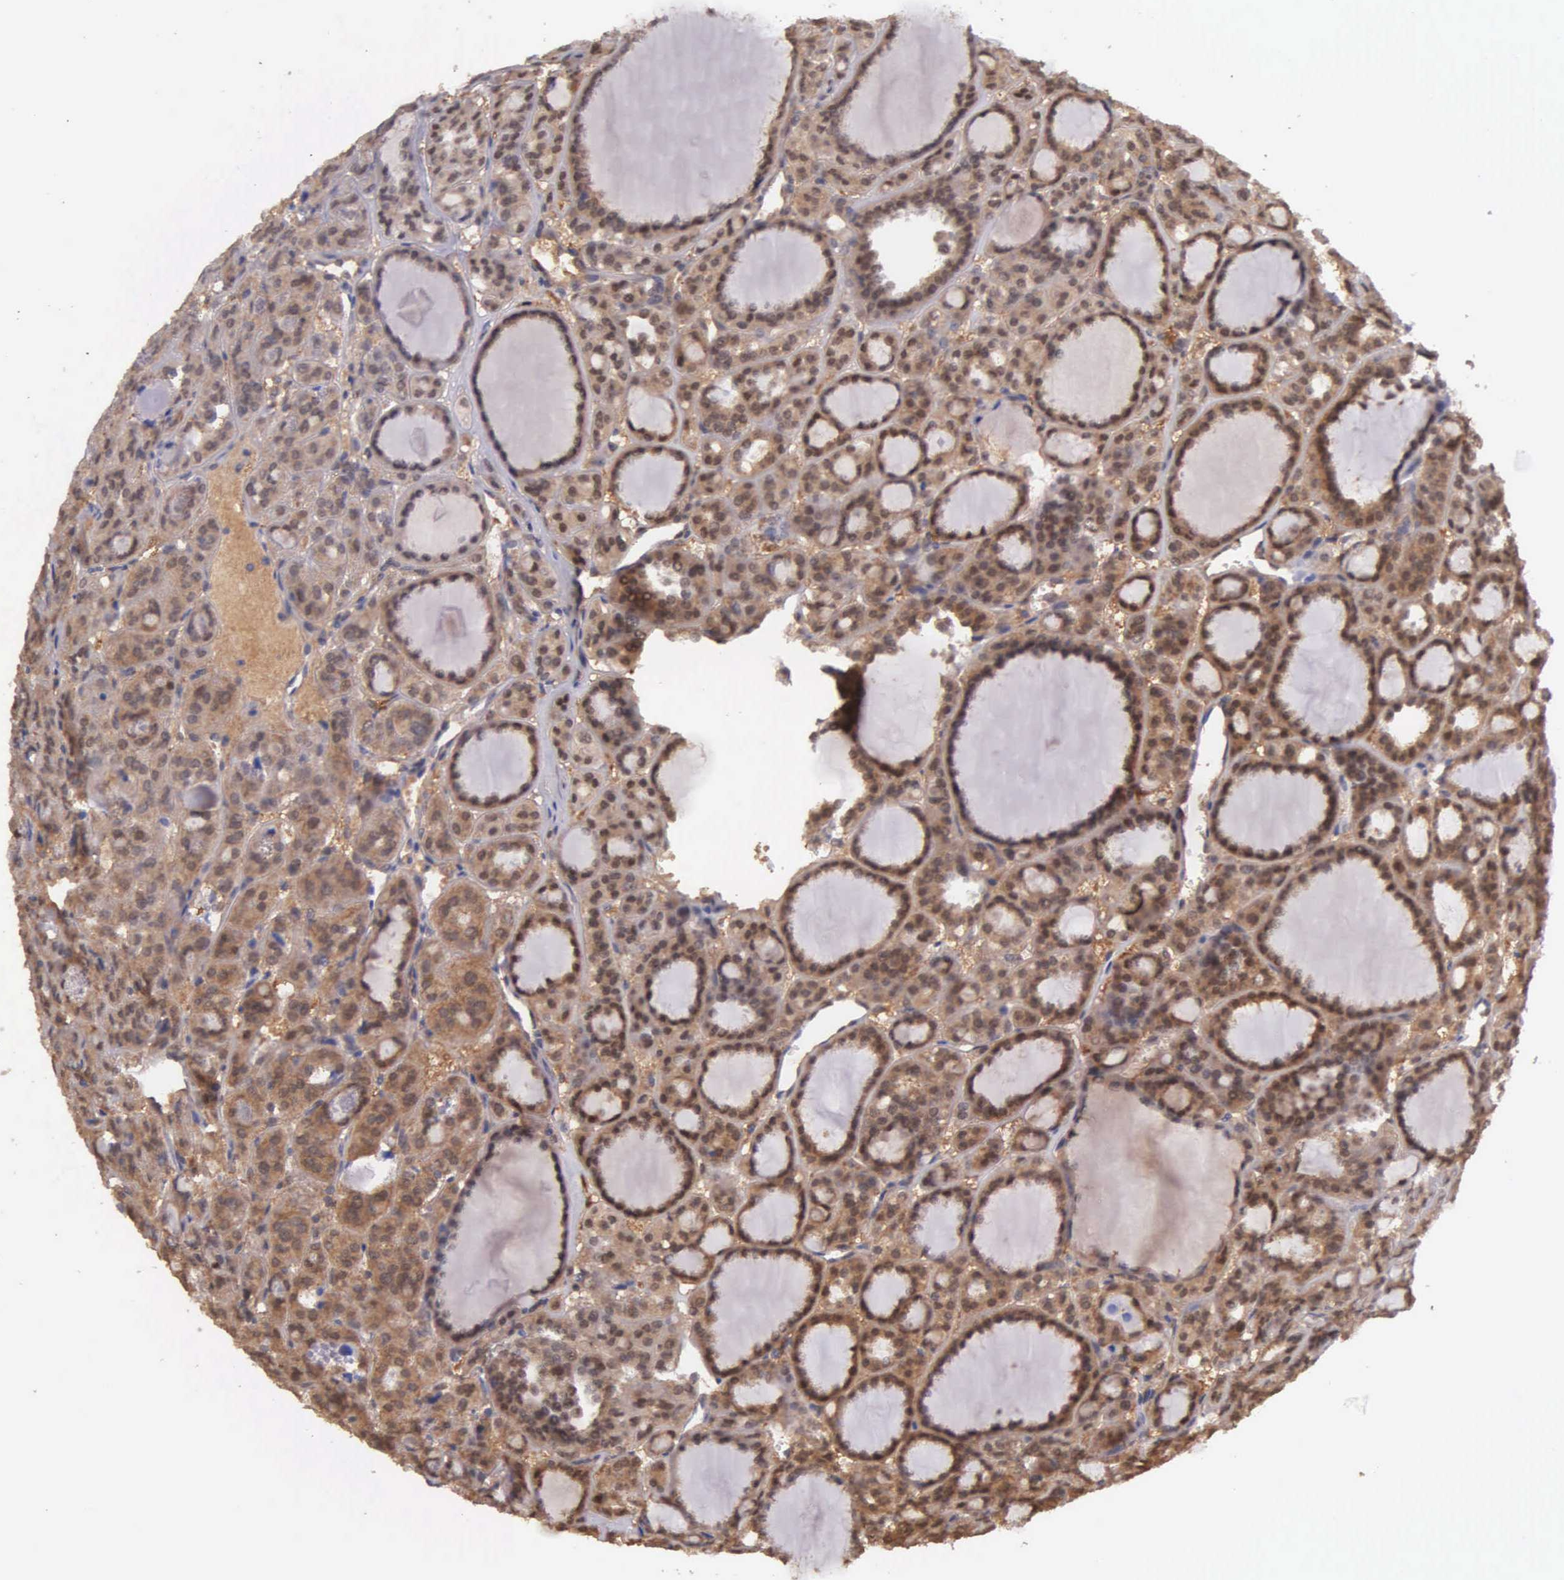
{"staining": {"intensity": "strong", "quantity": ">75%", "location": "cytoplasmic/membranous"}, "tissue": "thyroid cancer", "cell_type": "Tumor cells", "image_type": "cancer", "snomed": [{"axis": "morphology", "description": "Follicular adenoma carcinoma, NOS"}, {"axis": "topography", "description": "Thyroid gland"}], "caption": "Follicular adenoma carcinoma (thyroid) stained with a protein marker demonstrates strong staining in tumor cells.", "gene": "GSTT2", "patient": {"sex": "female", "age": 71}}